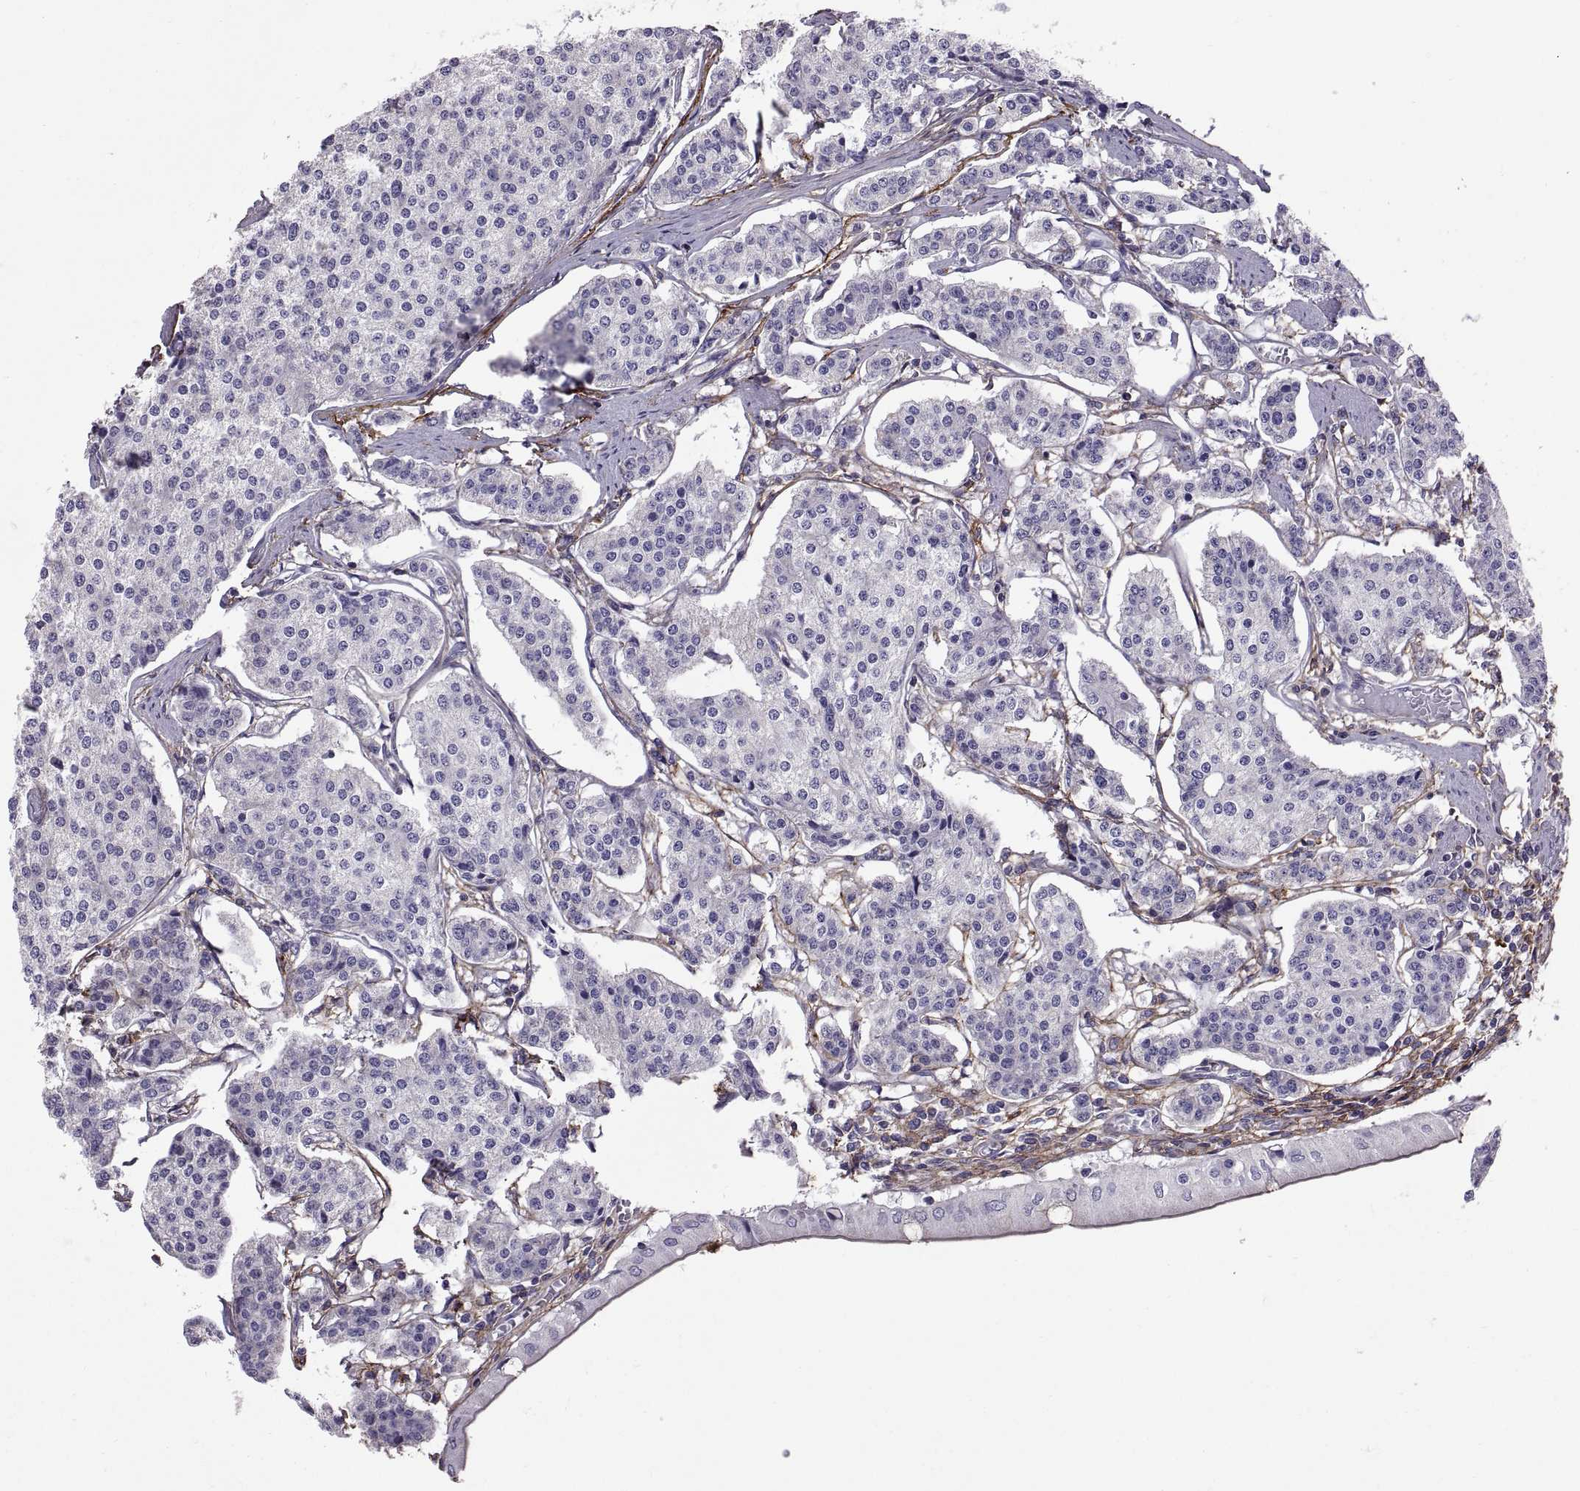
{"staining": {"intensity": "negative", "quantity": "none", "location": "none"}, "tissue": "carcinoid", "cell_type": "Tumor cells", "image_type": "cancer", "snomed": [{"axis": "morphology", "description": "Carcinoid, malignant, NOS"}, {"axis": "topography", "description": "Small intestine"}], "caption": "This is an immunohistochemistry photomicrograph of human carcinoid (malignant). There is no staining in tumor cells.", "gene": "EMILIN2", "patient": {"sex": "female", "age": 65}}